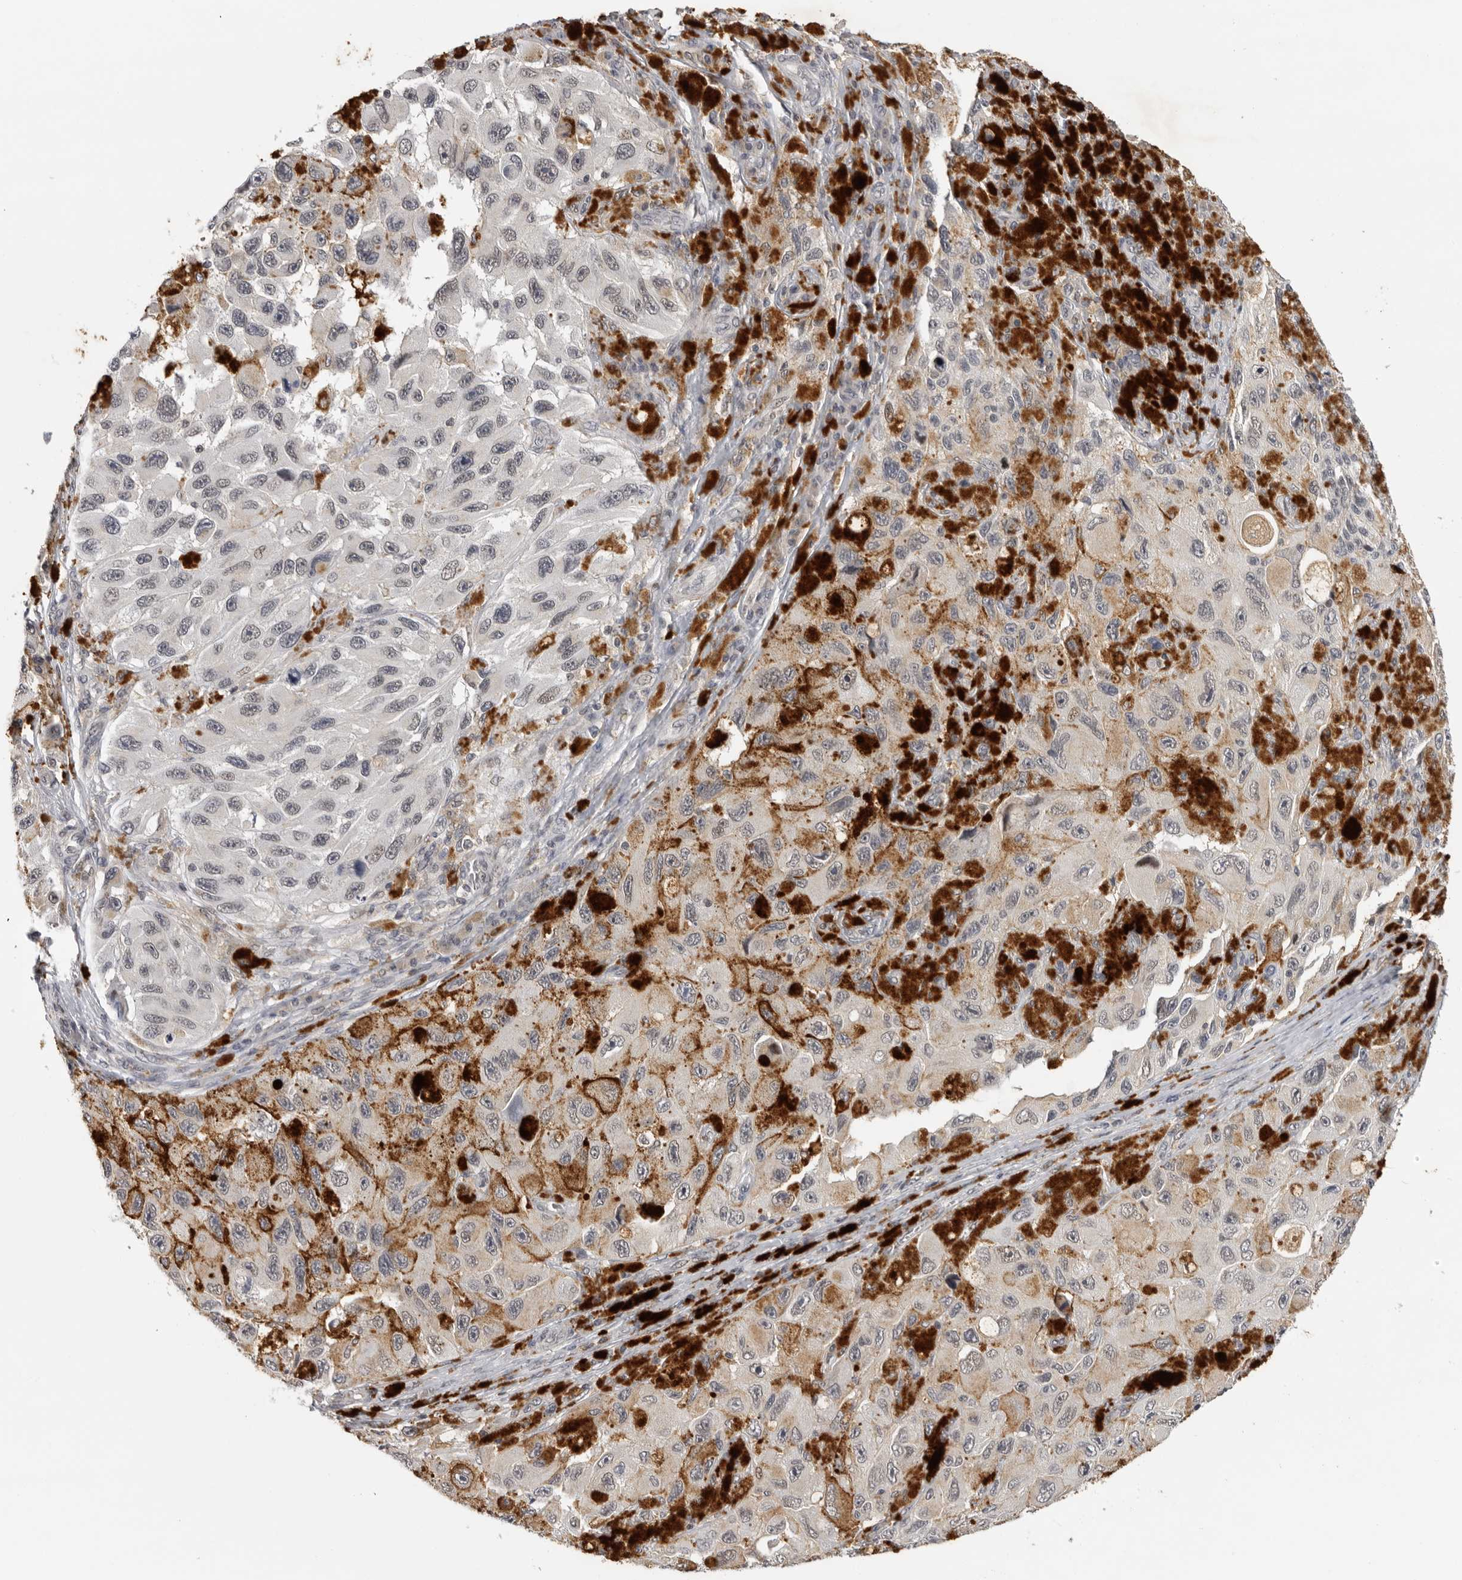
{"staining": {"intensity": "negative", "quantity": "none", "location": "none"}, "tissue": "melanoma", "cell_type": "Tumor cells", "image_type": "cancer", "snomed": [{"axis": "morphology", "description": "Malignant melanoma, NOS"}, {"axis": "topography", "description": "Skin"}], "caption": "Malignant melanoma stained for a protein using immunohistochemistry displays no staining tumor cells.", "gene": "KIF2B", "patient": {"sex": "female", "age": 73}}